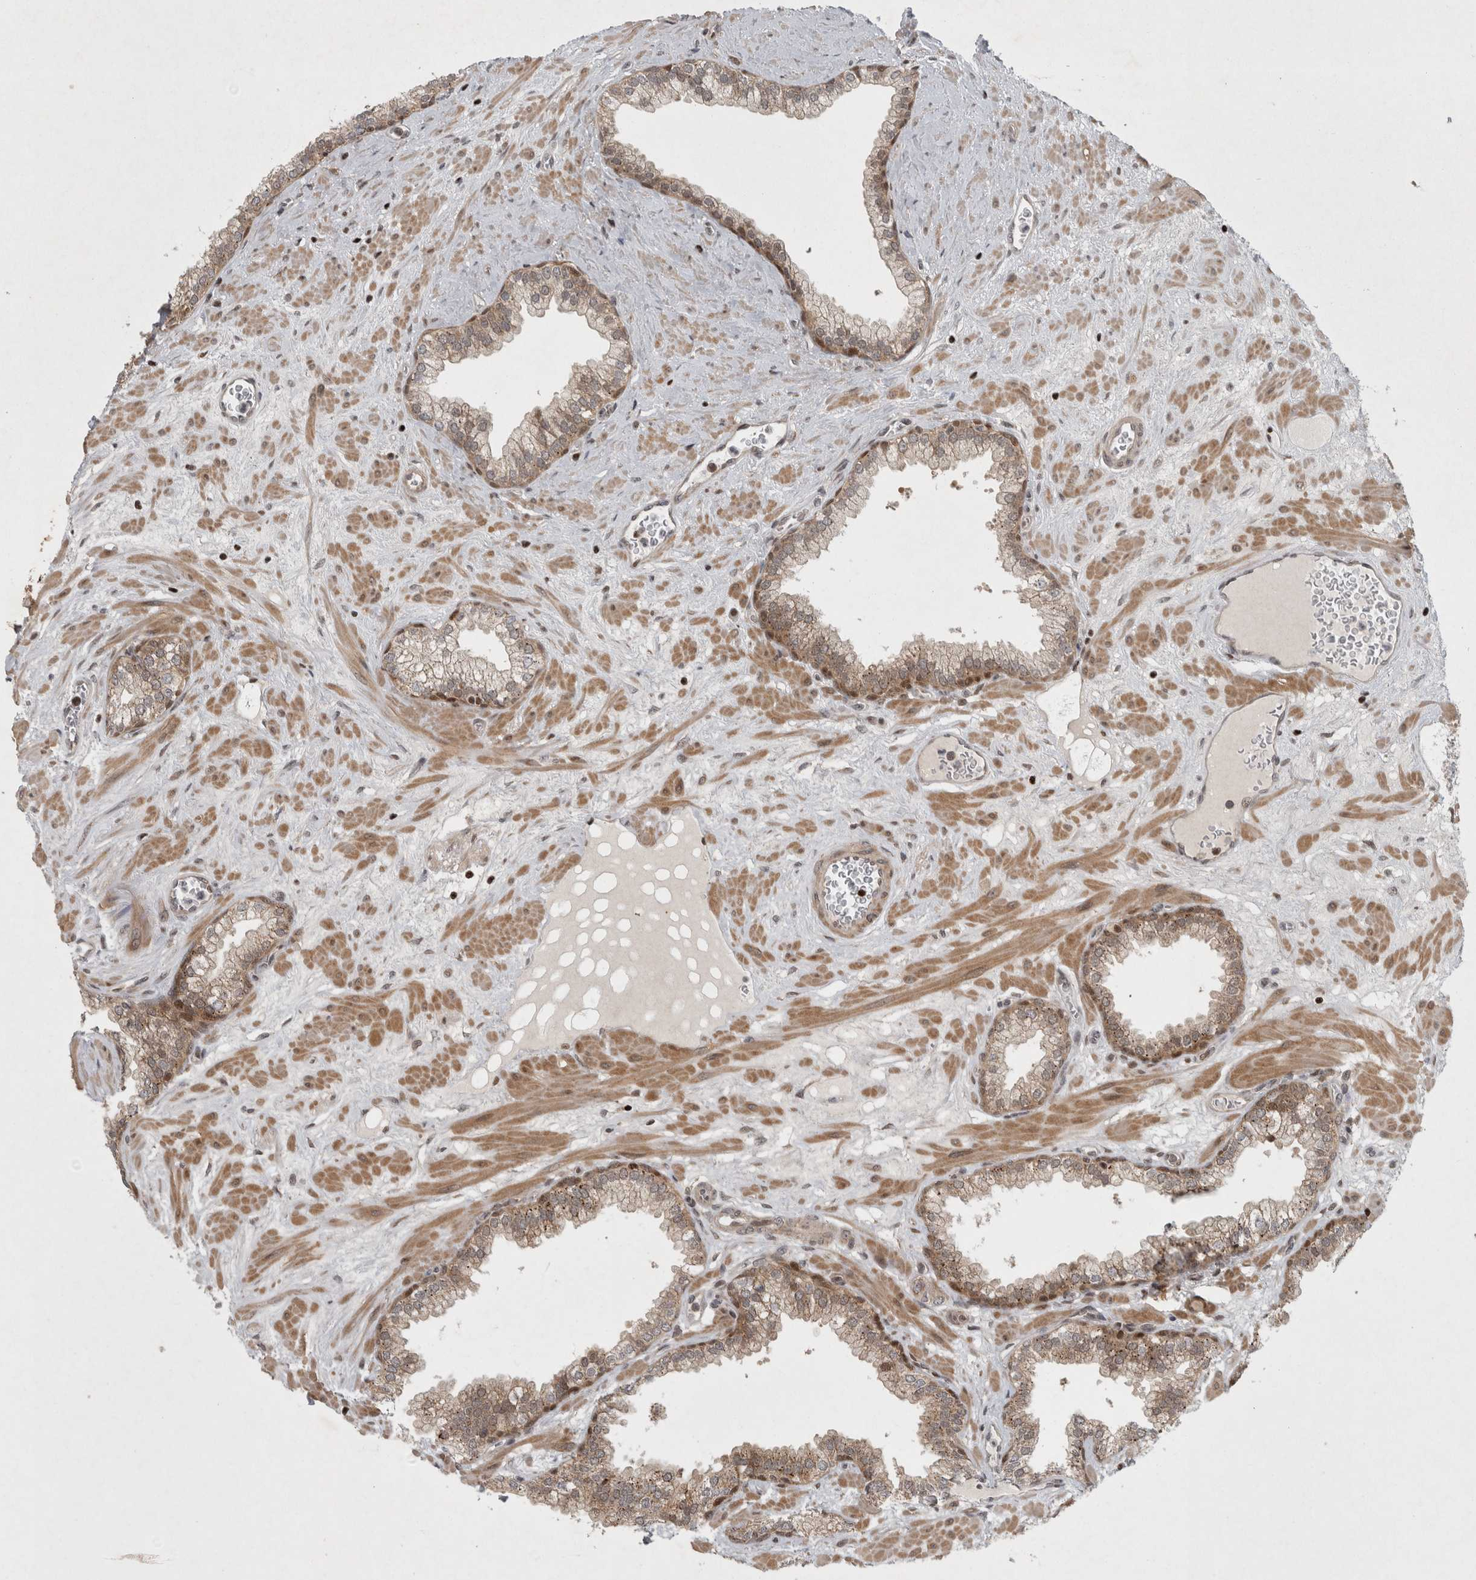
{"staining": {"intensity": "moderate", "quantity": "25%-75%", "location": "cytoplasmic/membranous,nuclear"}, "tissue": "prostate", "cell_type": "Glandular cells", "image_type": "normal", "snomed": [{"axis": "morphology", "description": "Normal tissue, NOS"}, {"axis": "morphology", "description": "Urothelial carcinoma, Low grade"}, {"axis": "topography", "description": "Urinary bladder"}, {"axis": "topography", "description": "Prostate"}], "caption": "Prostate stained with a brown dye displays moderate cytoplasmic/membranous,nuclear positive expression in approximately 25%-75% of glandular cells.", "gene": "KDM8", "patient": {"sex": "male", "age": 60}}